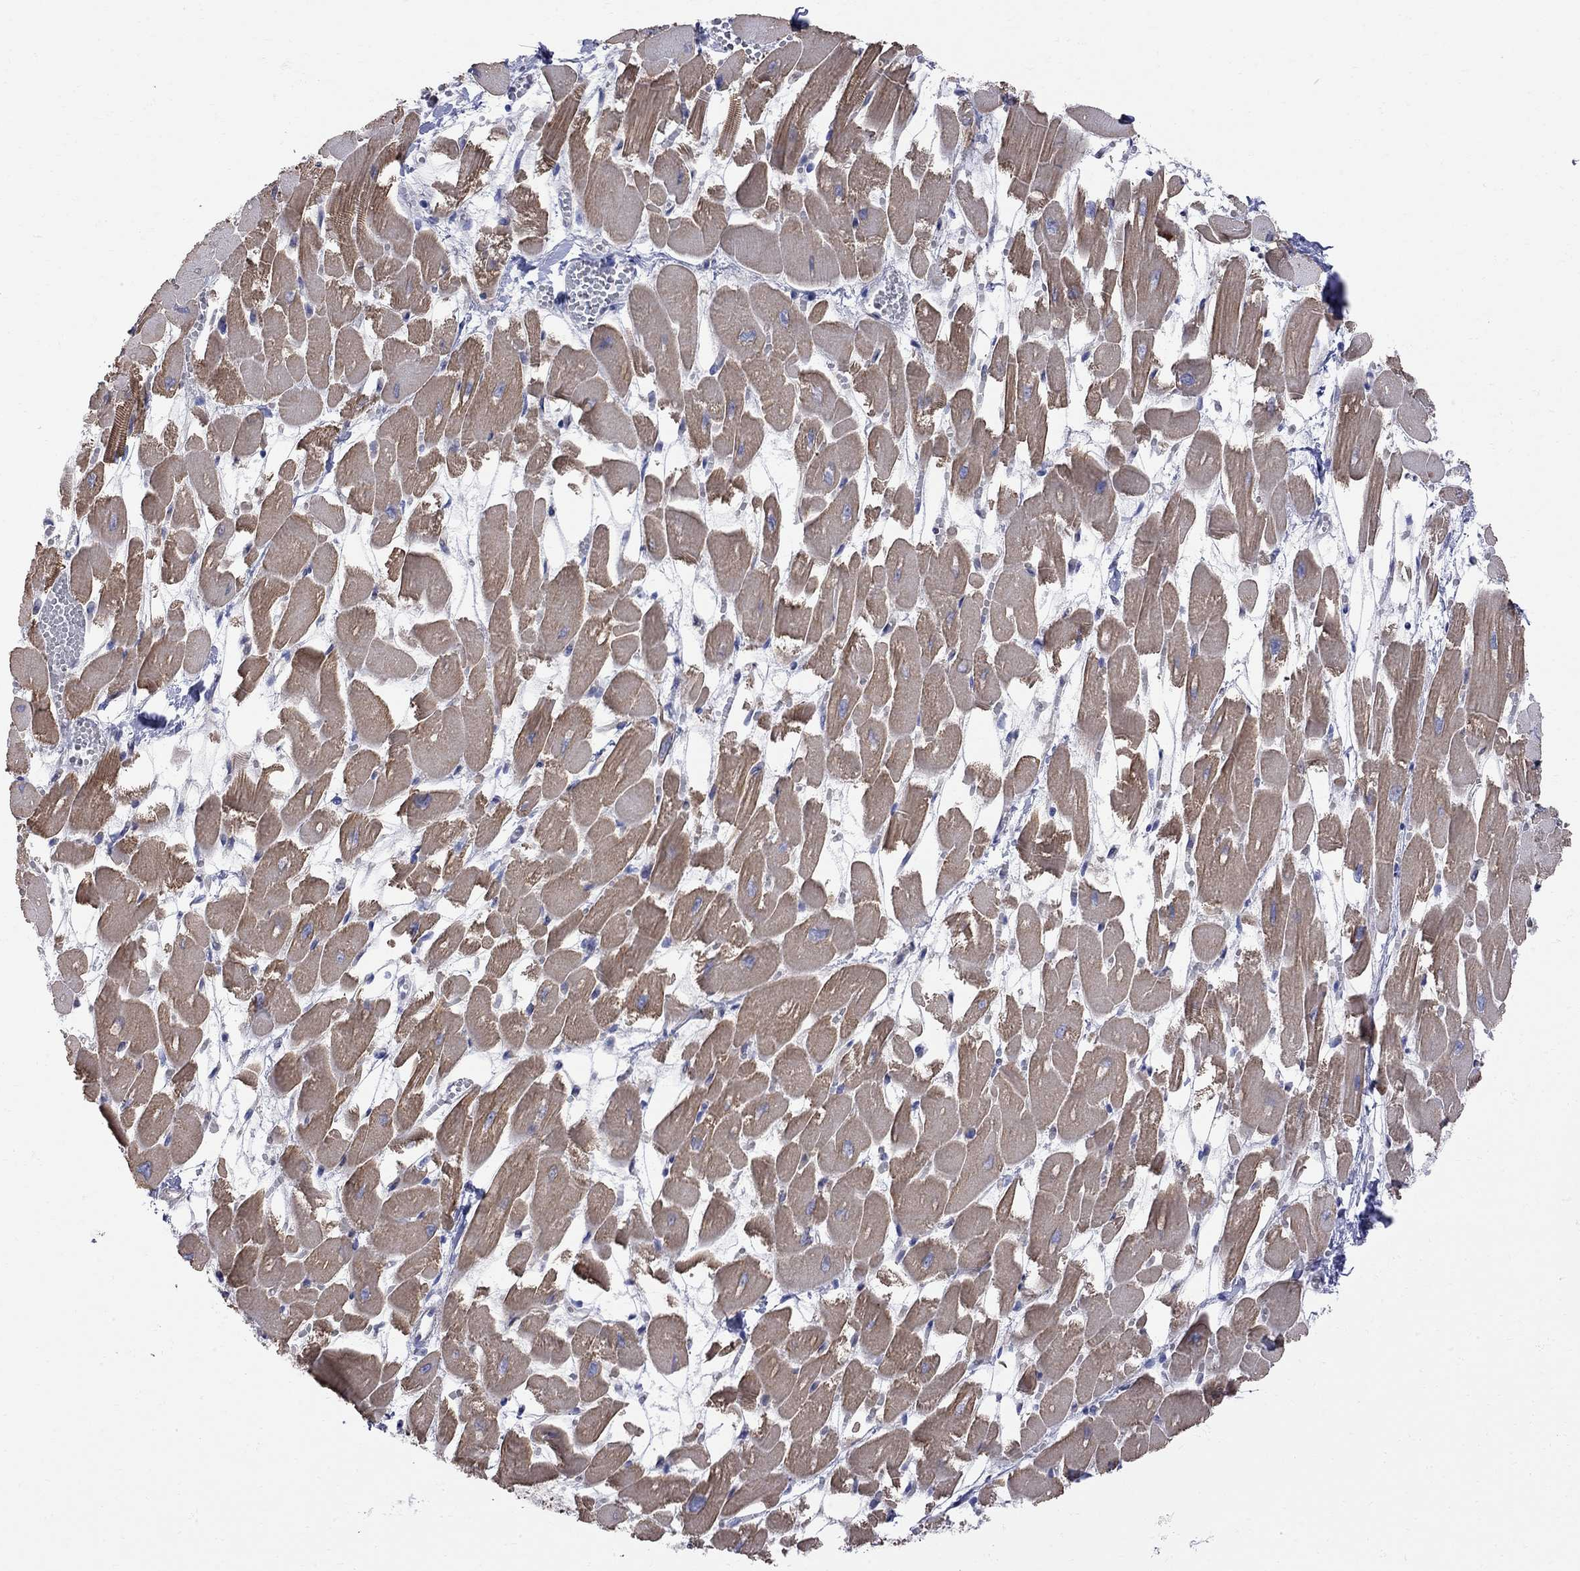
{"staining": {"intensity": "moderate", "quantity": ">75%", "location": "cytoplasmic/membranous"}, "tissue": "heart muscle", "cell_type": "Cardiomyocytes", "image_type": "normal", "snomed": [{"axis": "morphology", "description": "Normal tissue, NOS"}, {"axis": "topography", "description": "Heart"}], "caption": "The micrograph displays immunohistochemical staining of unremarkable heart muscle. There is moderate cytoplasmic/membranous expression is seen in approximately >75% of cardiomyocytes.", "gene": "ABI3", "patient": {"sex": "female", "age": 52}}